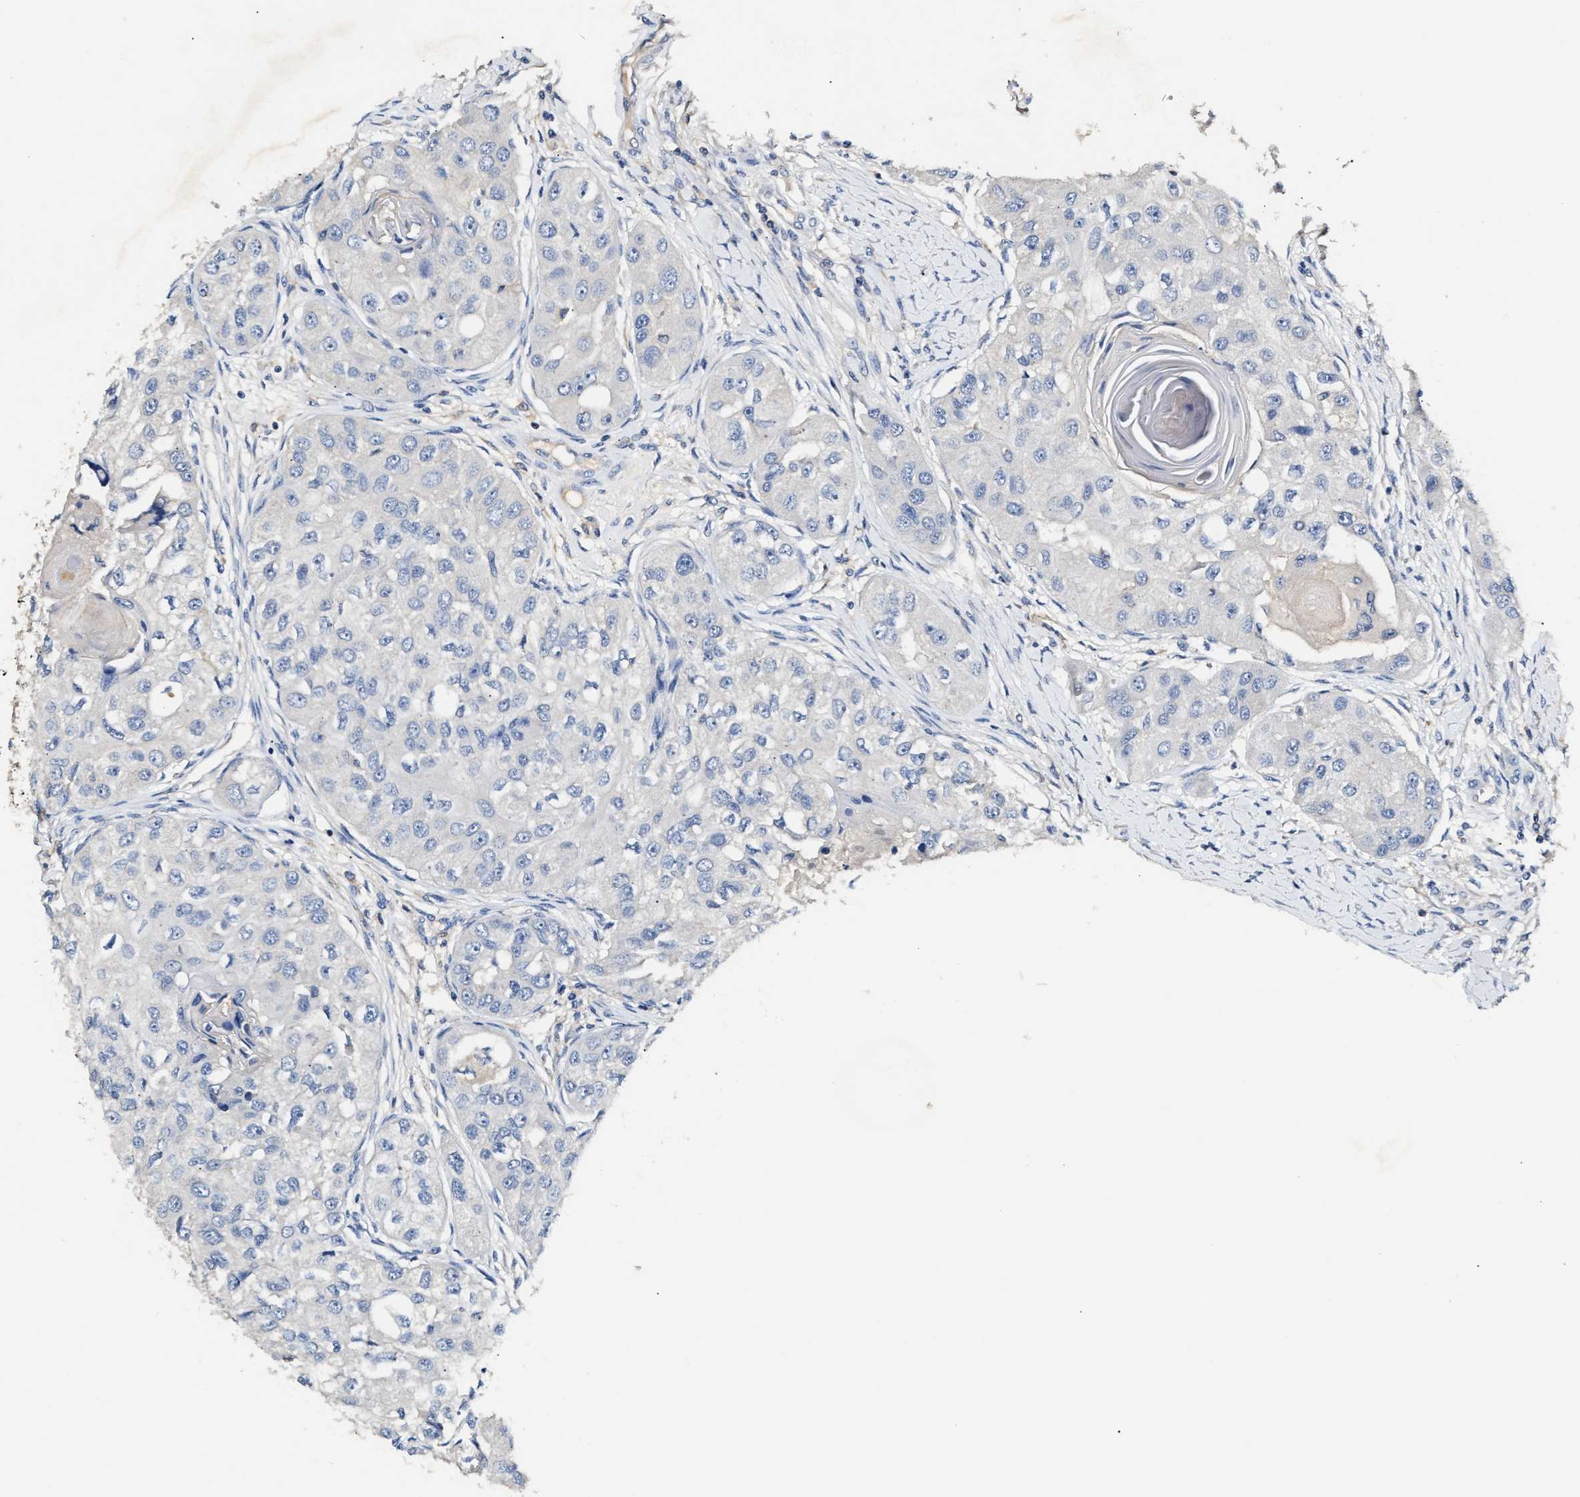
{"staining": {"intensity": "negative", "quantity": "none", "location": "none"}, "tissue": "head and neck cancer", "cell_type": "Tumor cells", "image_type": "cancer", "snomed": [{"axis": "morphology", "description": "Normal tissue, NOS"}, {"axis": "morphology", "description": "Squamous cell carcinoma, NOS"}, {"axis": "topography", "description": "Skeletal muscle"}, {"axis": "topography", "description": "Head-Neck"}], "caption": "Human head and neck cancer (squamous cell carcinoma) stained for a protein using IHC displays no expression in tumor cells.", "gene": "SLCO2B1", "patient": {"sex": "male", "age": 51}}